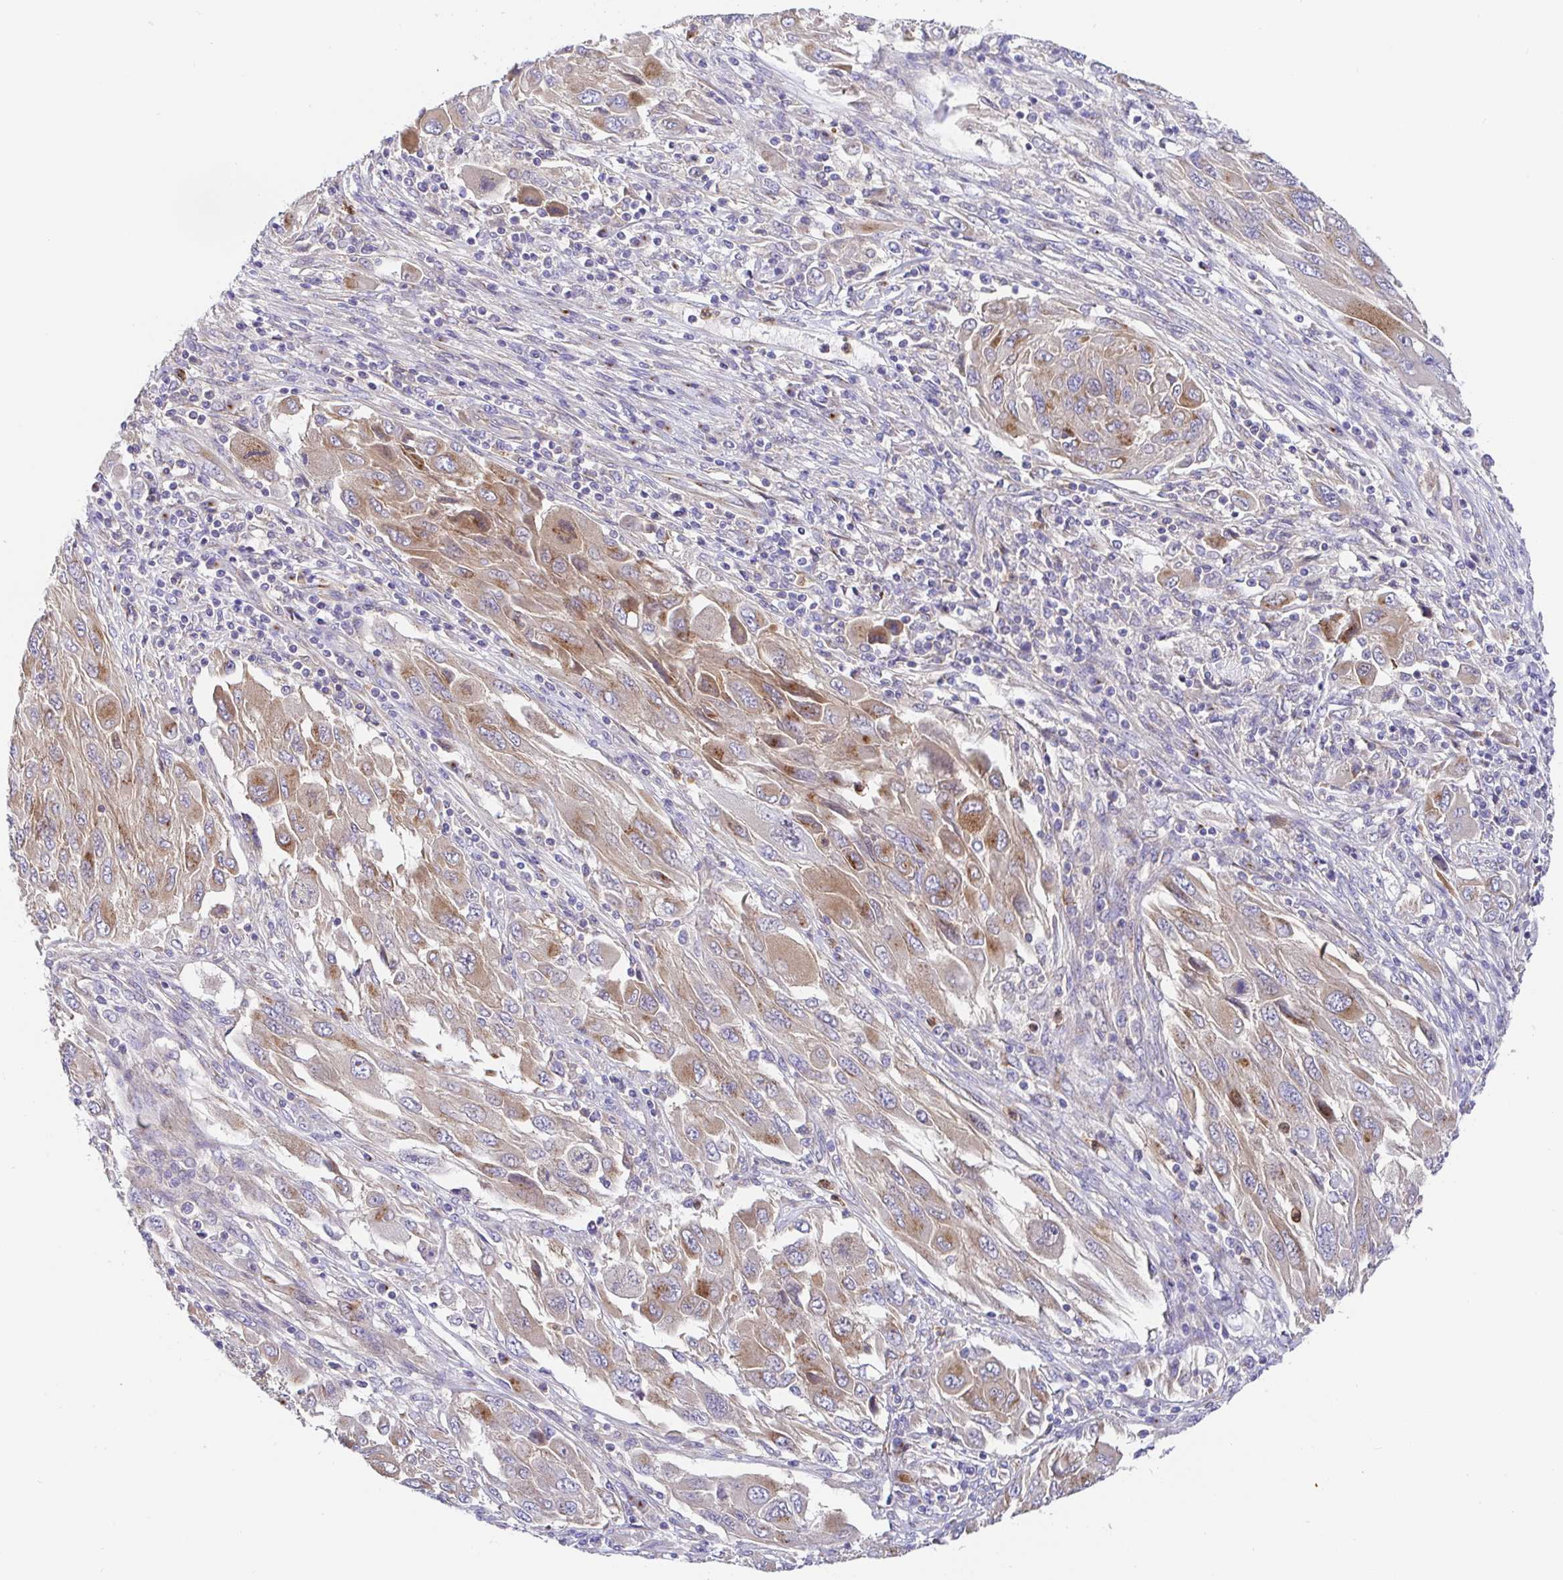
{"staining": {"intensity": "moderate", "quantity": "25%-75%", "location": "cytoplasmic/membranous"}, "tissue": "melanoma", "cell_type": "Tumor cells", "image_type": "cancer", "snomed": [{"axis": "morphology", "description": "Malignant melanoma, NOS"}, {"axis": "topography", "description": "Skin"}], "caption": "About 25%-75% of tumor cells in human melanoma exhibit moderate cytoplasmic/membranous protein staining as visualized by brown immunohistochemical staining.", "gene": "GOLGA1", "patient": {"sex": "female", "age": 91}}